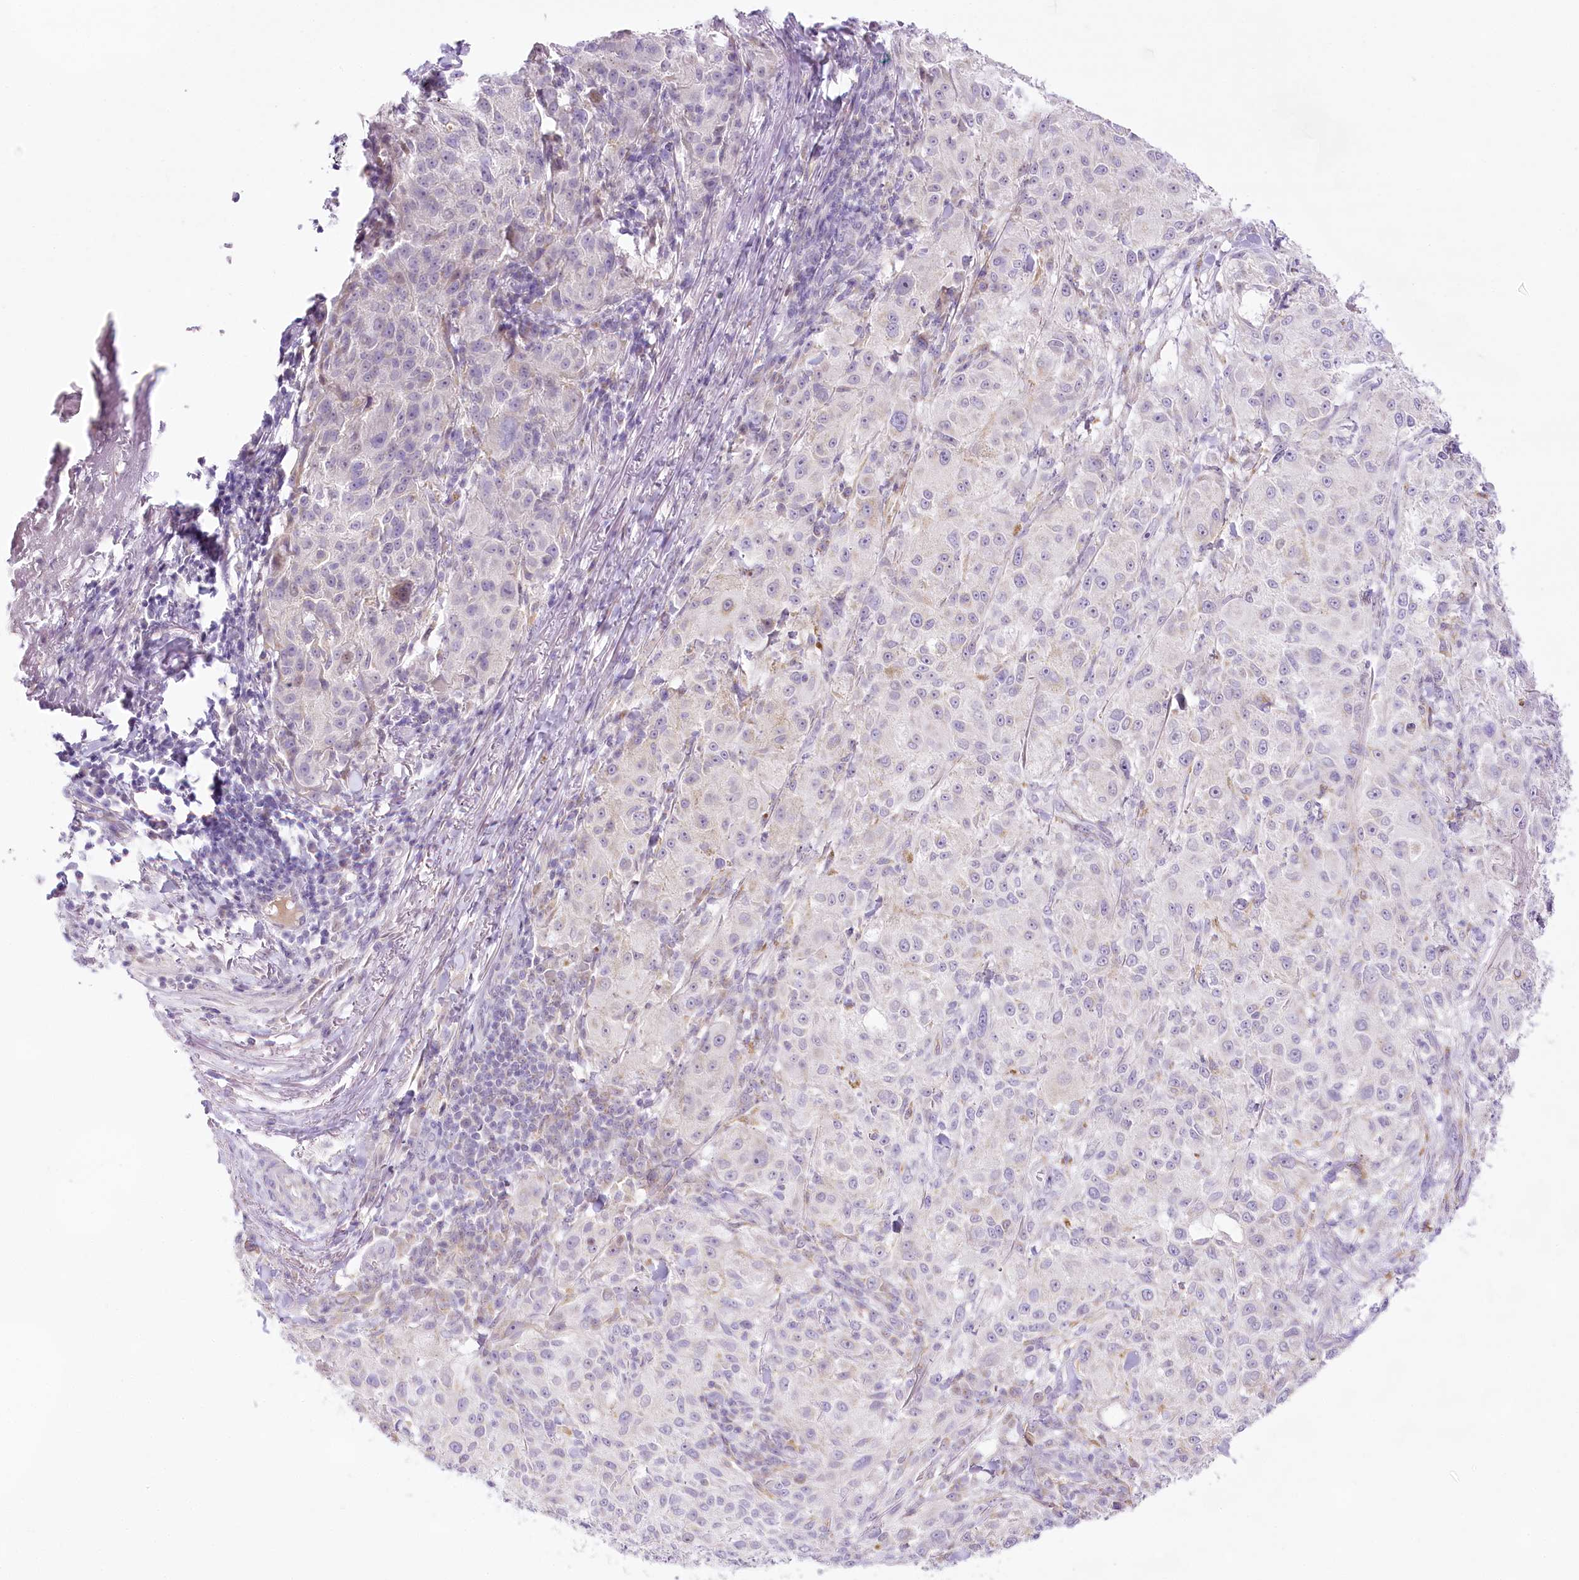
{"staining": {"intensity": "negative", "quantity": "none", "location": "none"}, "tissue": "melanoma", "cell_type": "Tumor cells", "image_type": "cancer", "snomed": [{"axis": "morphology", "description": "Necrosis, NOS"}, {"axis": "morphology", "description": "Malignant melanoma, NOS"}, {"axis": "topography", "description": "Skin"}], "caption": "Tumor cells show no significant protein positivity in malignant melanoma. (DAB (3,3'-diaminobenzidine) IHC, high magnification).", "gene": "CCDC30", "patient": {"sex": "female", "age": 87}}